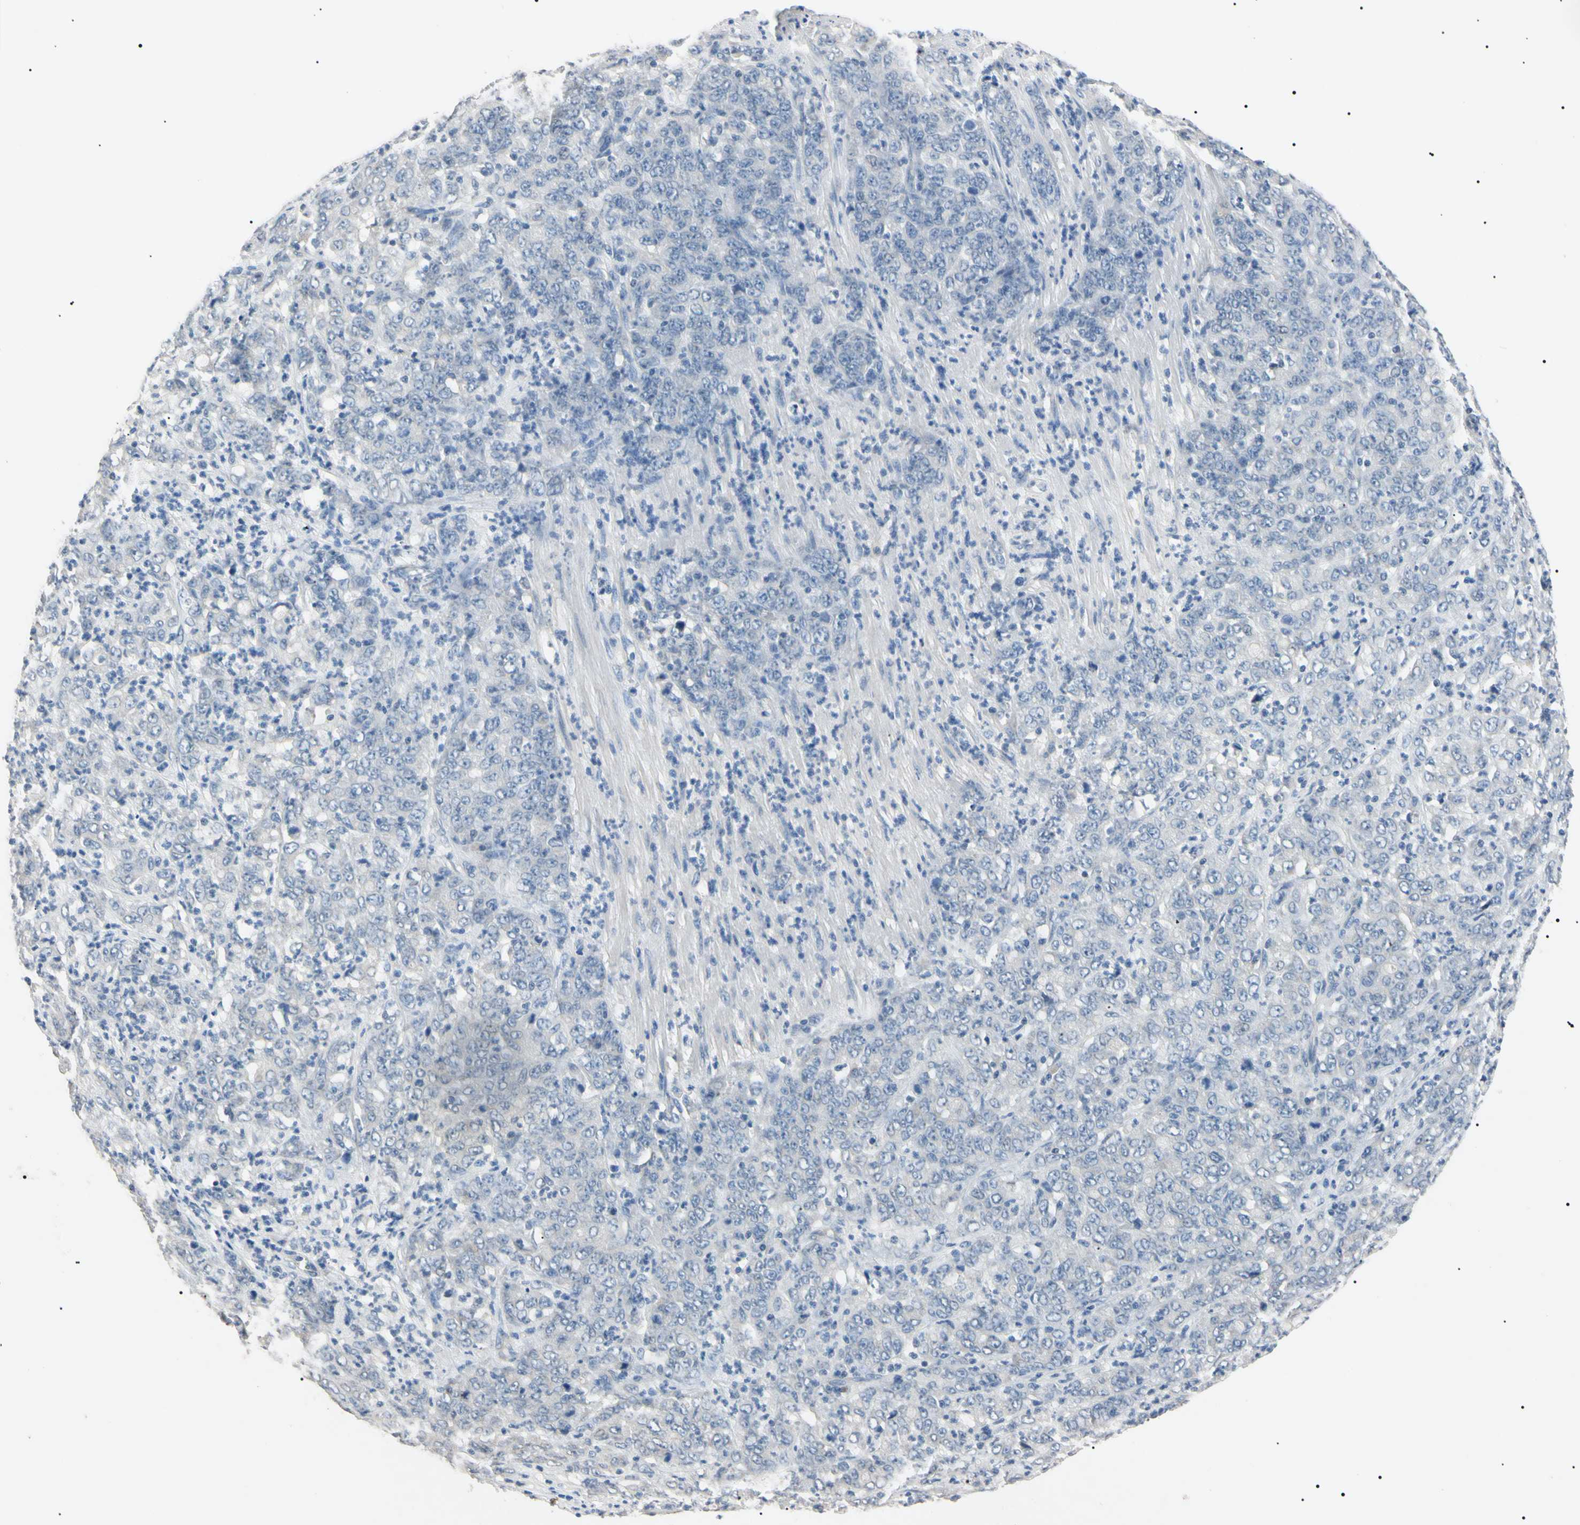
{"staining": {"intensity": "negative", "quantity": "none", "location": "none"}, "tissue": "stomach cancer", "cell_type": "Tumor cells", "image_type": "cancer", "snomed": [{"axis": "morphology", "description": "Adenocarcinoma, NOS"}, {"axis": "topography", "description": "Stomach, lower"}], "caption": "High power microscopy photomicrograph of an IHC photomicrograph of stomach adenocarcinoma, revealing no significant expression in tumor cells.", "gene": "CGB3", "patient": {"sex": "female", "age": 71}}